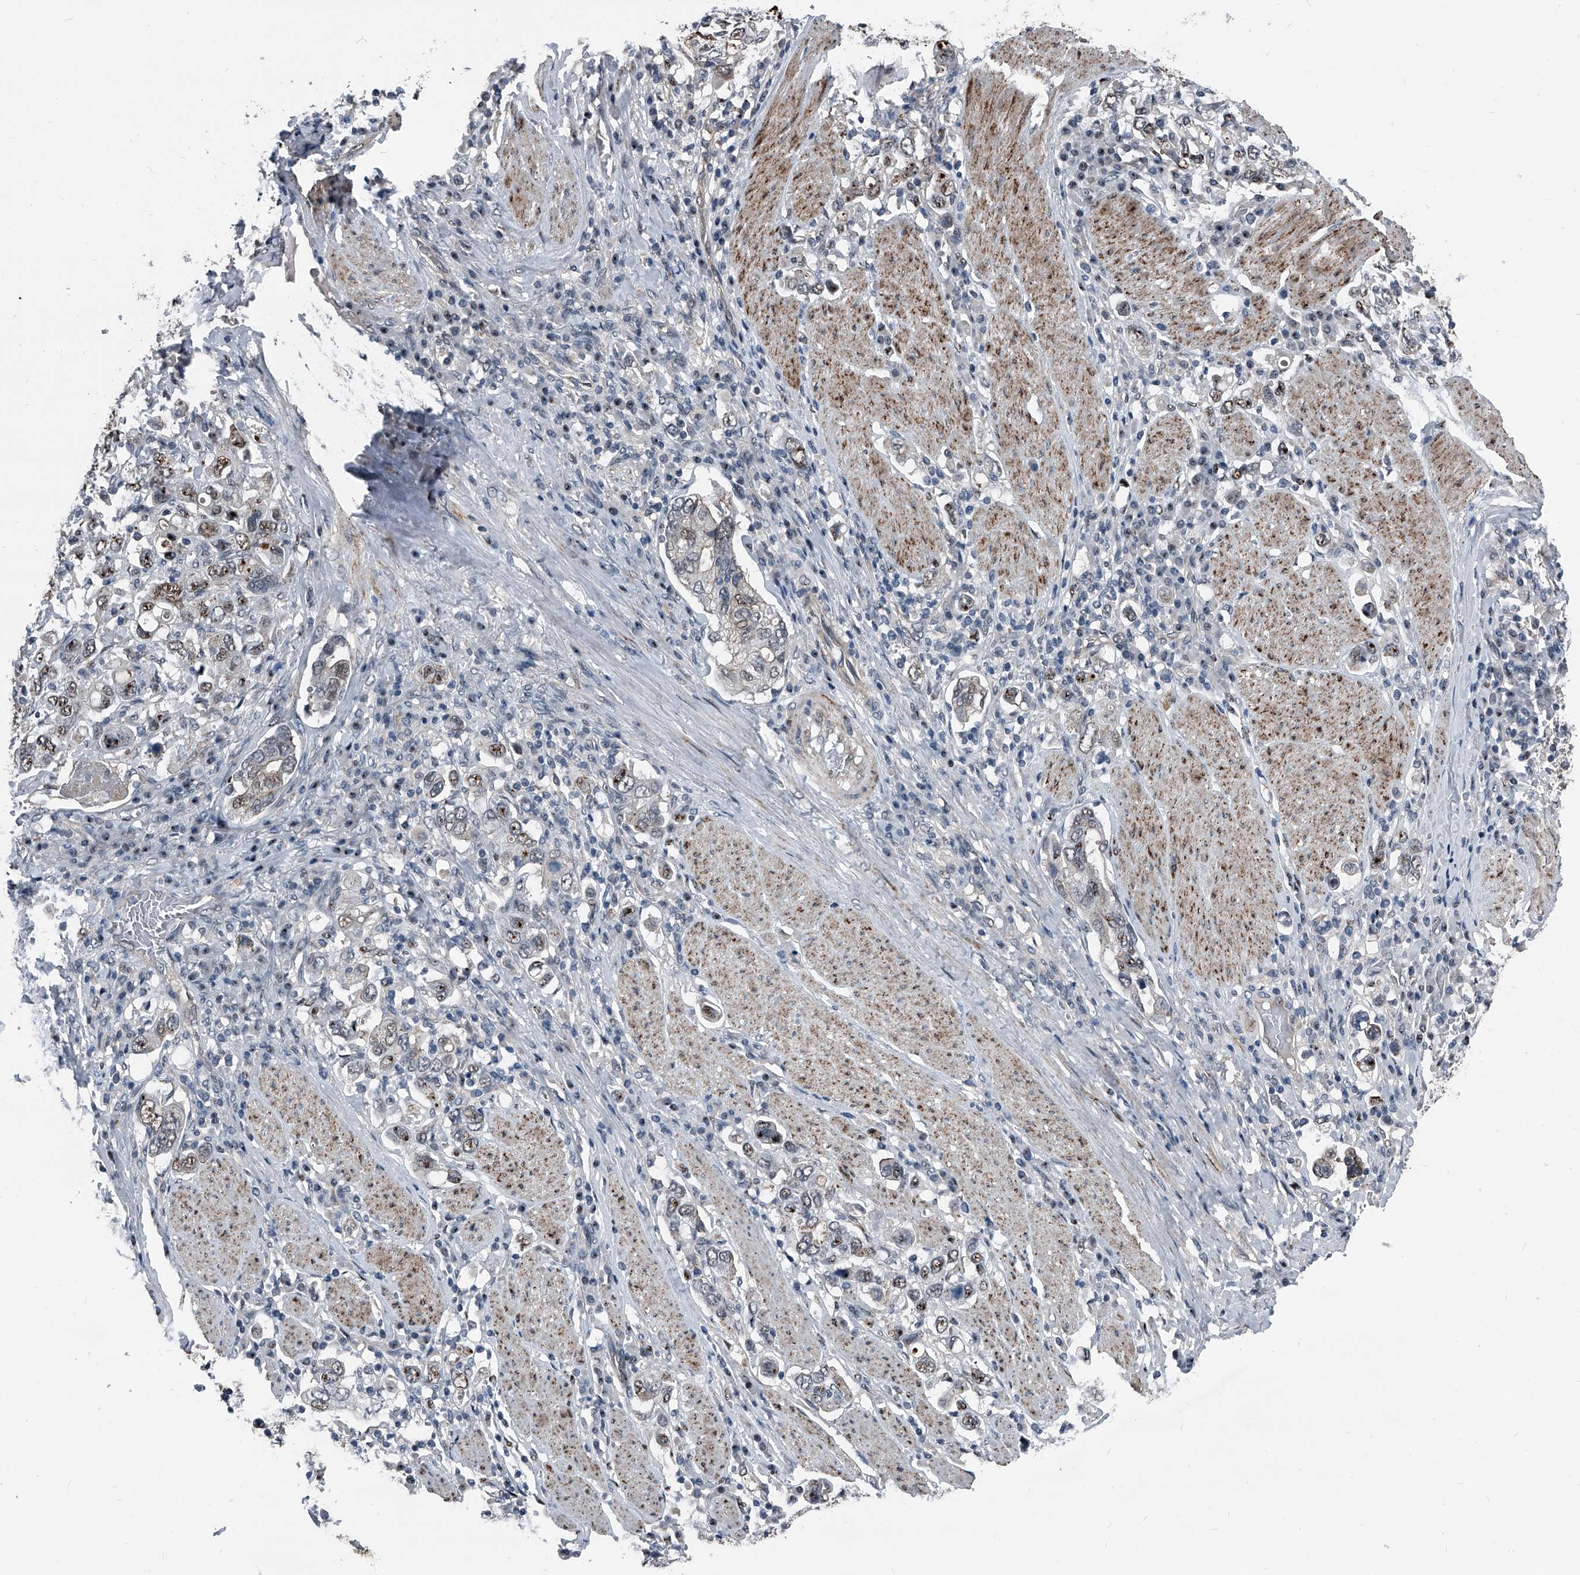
{"staining": {"intensity": "moderate", "quantity": "25%-75%", "location": "nuclear"}, "tissue": "stomach cancer", "cell_type": "Tumor cells", "image_type": "cancer", "snomed": [{"axis": "morphology", "description": "Adenocarcinoma, NOS"}, {"axis": "topography", "description": "Stomach, upper"}], "caption": "Stomach cancer (adenocarcinoma) stained for a protein (brown) displays moderate nuclear positive positivity in about 25%-75% of tumor cells.", "gene": "MEN1", "patient": {"sex": "male", "age": 62}}